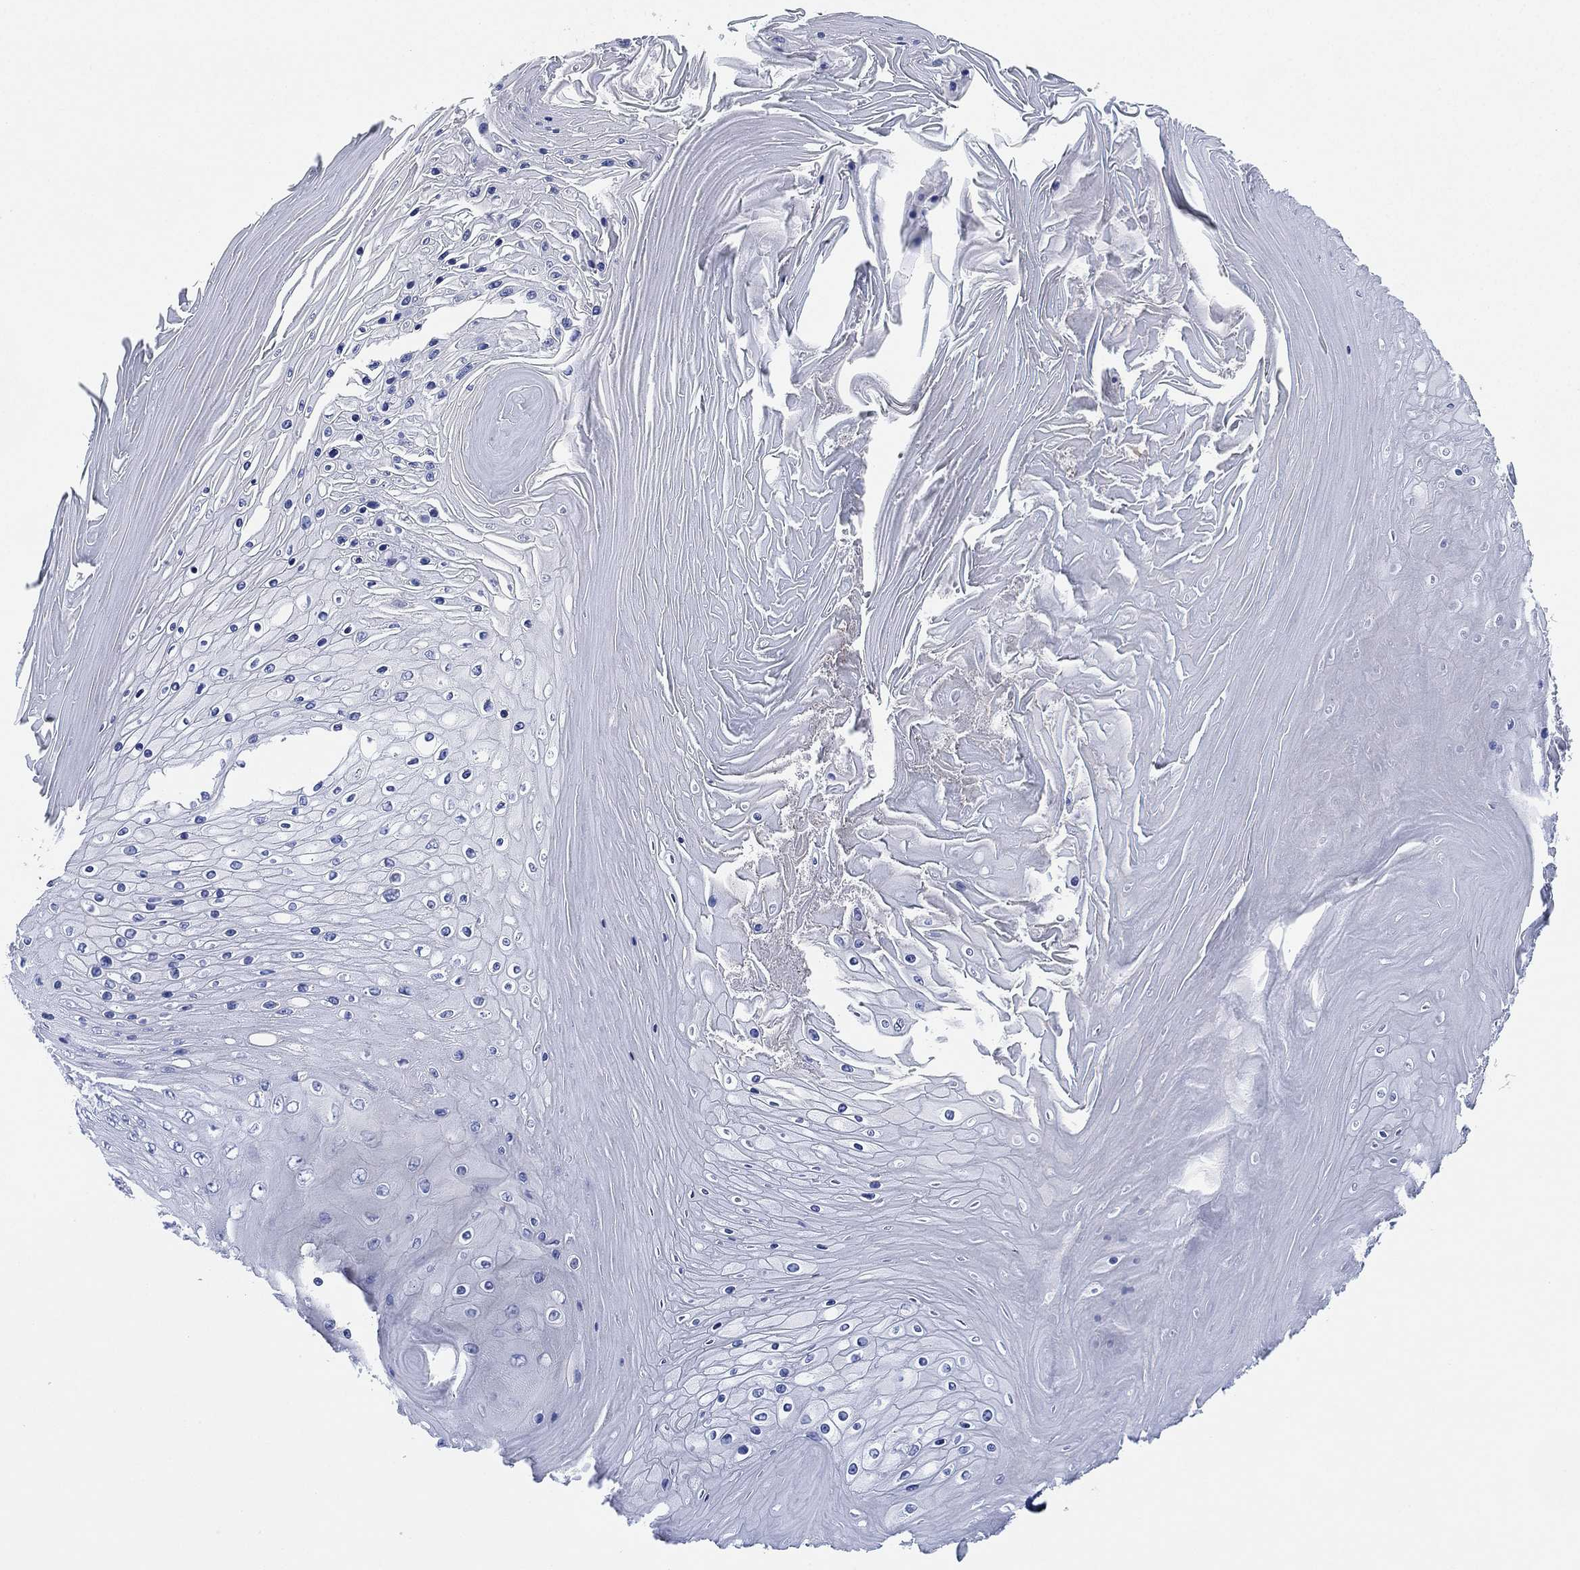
{"staining": {"intensity": "negative", "quantity": "none", "location": "none"}, "tissue": "skin cancer", "cell_type": "Tumor cells", "image_type": "cancer", "snomed": [{"axis": "morphology", "description": "Squamous cell carcinoma, NOS"}, {"axis": "topography", "description": "Skin"}], "caption": "The image demonstrates no significant staining in tumor cells of skin cancer (squamous cell carcinoma).", "gene": "ADAD2", "patient": {"sex": "male", "age": 62}}